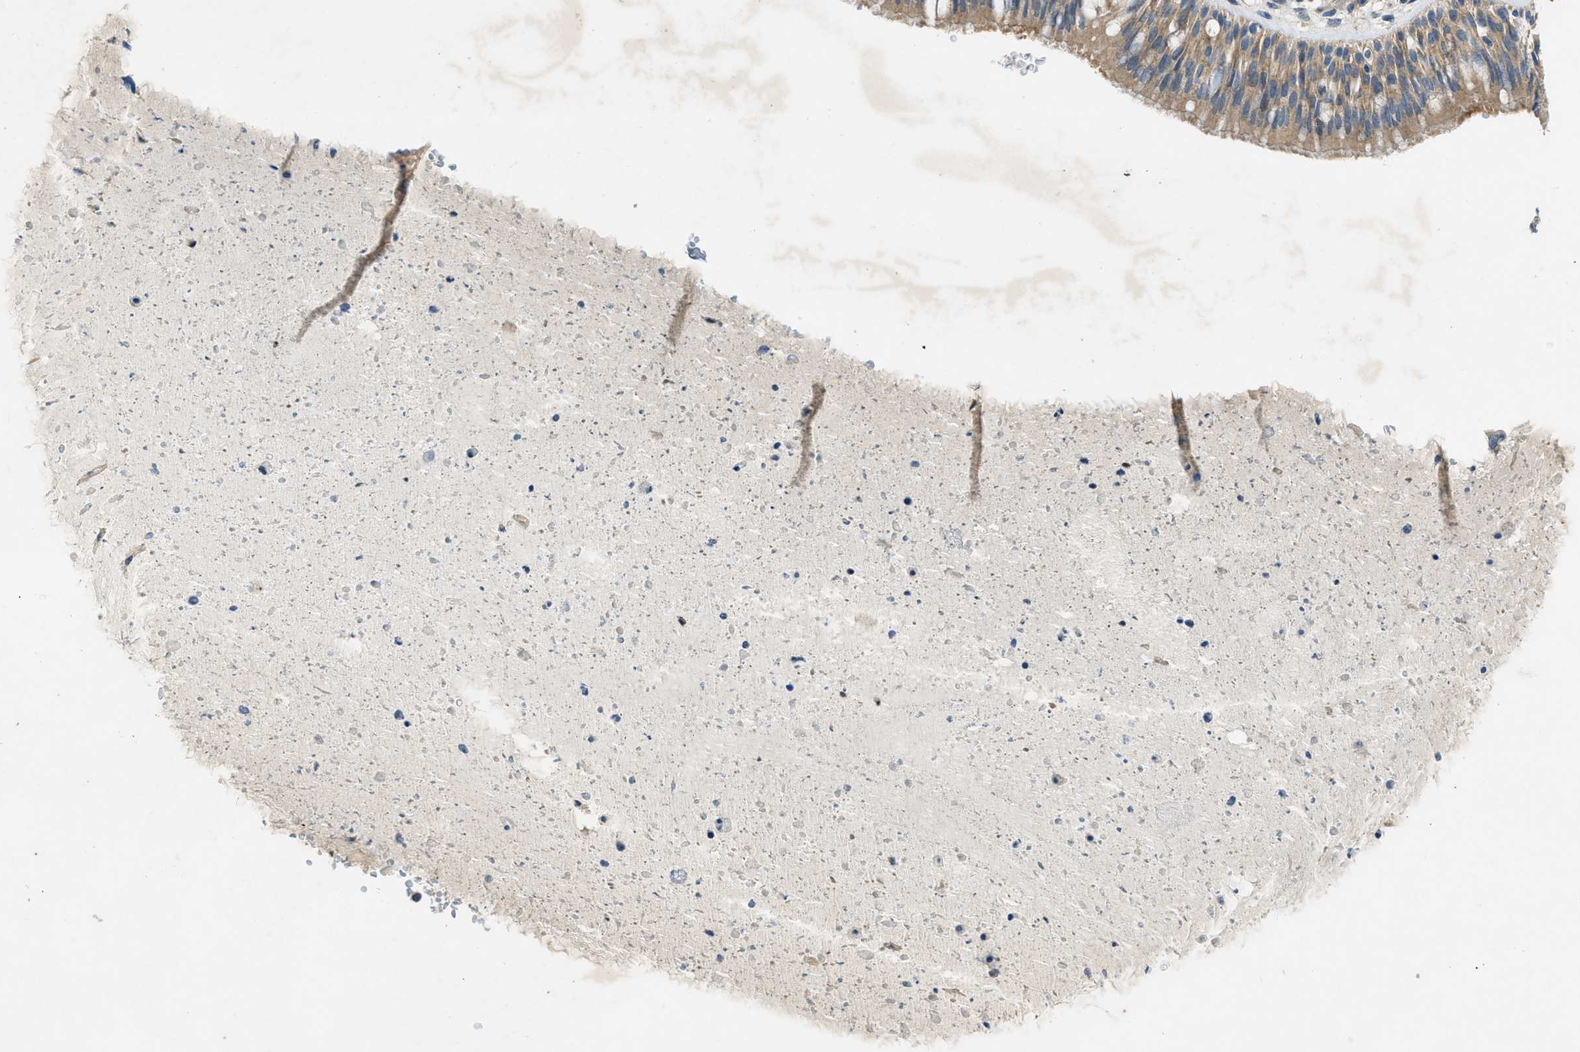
{"staining": {"intensity": "moderate", "quantity": ">75%", "location": "cytoplasmic/membranous"}, "tissue": "bronchus", "cell_type": "Respiratory epithelial cells", "image_type": "normal", "snomed": [{"axis": "morphology", "description": "Normal tissue, NOS"}, {"axis": "morphology", "description": "Adenocarcinoma, NOS"}, {"axis": "morphology", "description": "Adenocarcinoma, metastatic, NOS"}, {"axis": "topography", "description": "Lymph node"}, {"axis": "topography", "description": "Bronchus"}, {"axis": "topography", "description": "Lung"}], "caption": "This histopathology image shows IHC staining of normal bronchus, with medium moderate cytoplasmic/membranous staining in approximately >75% of respiratory epithelial cells.", "gene": "RIPK2", "patient": {"sex": "female", "age": 54}}